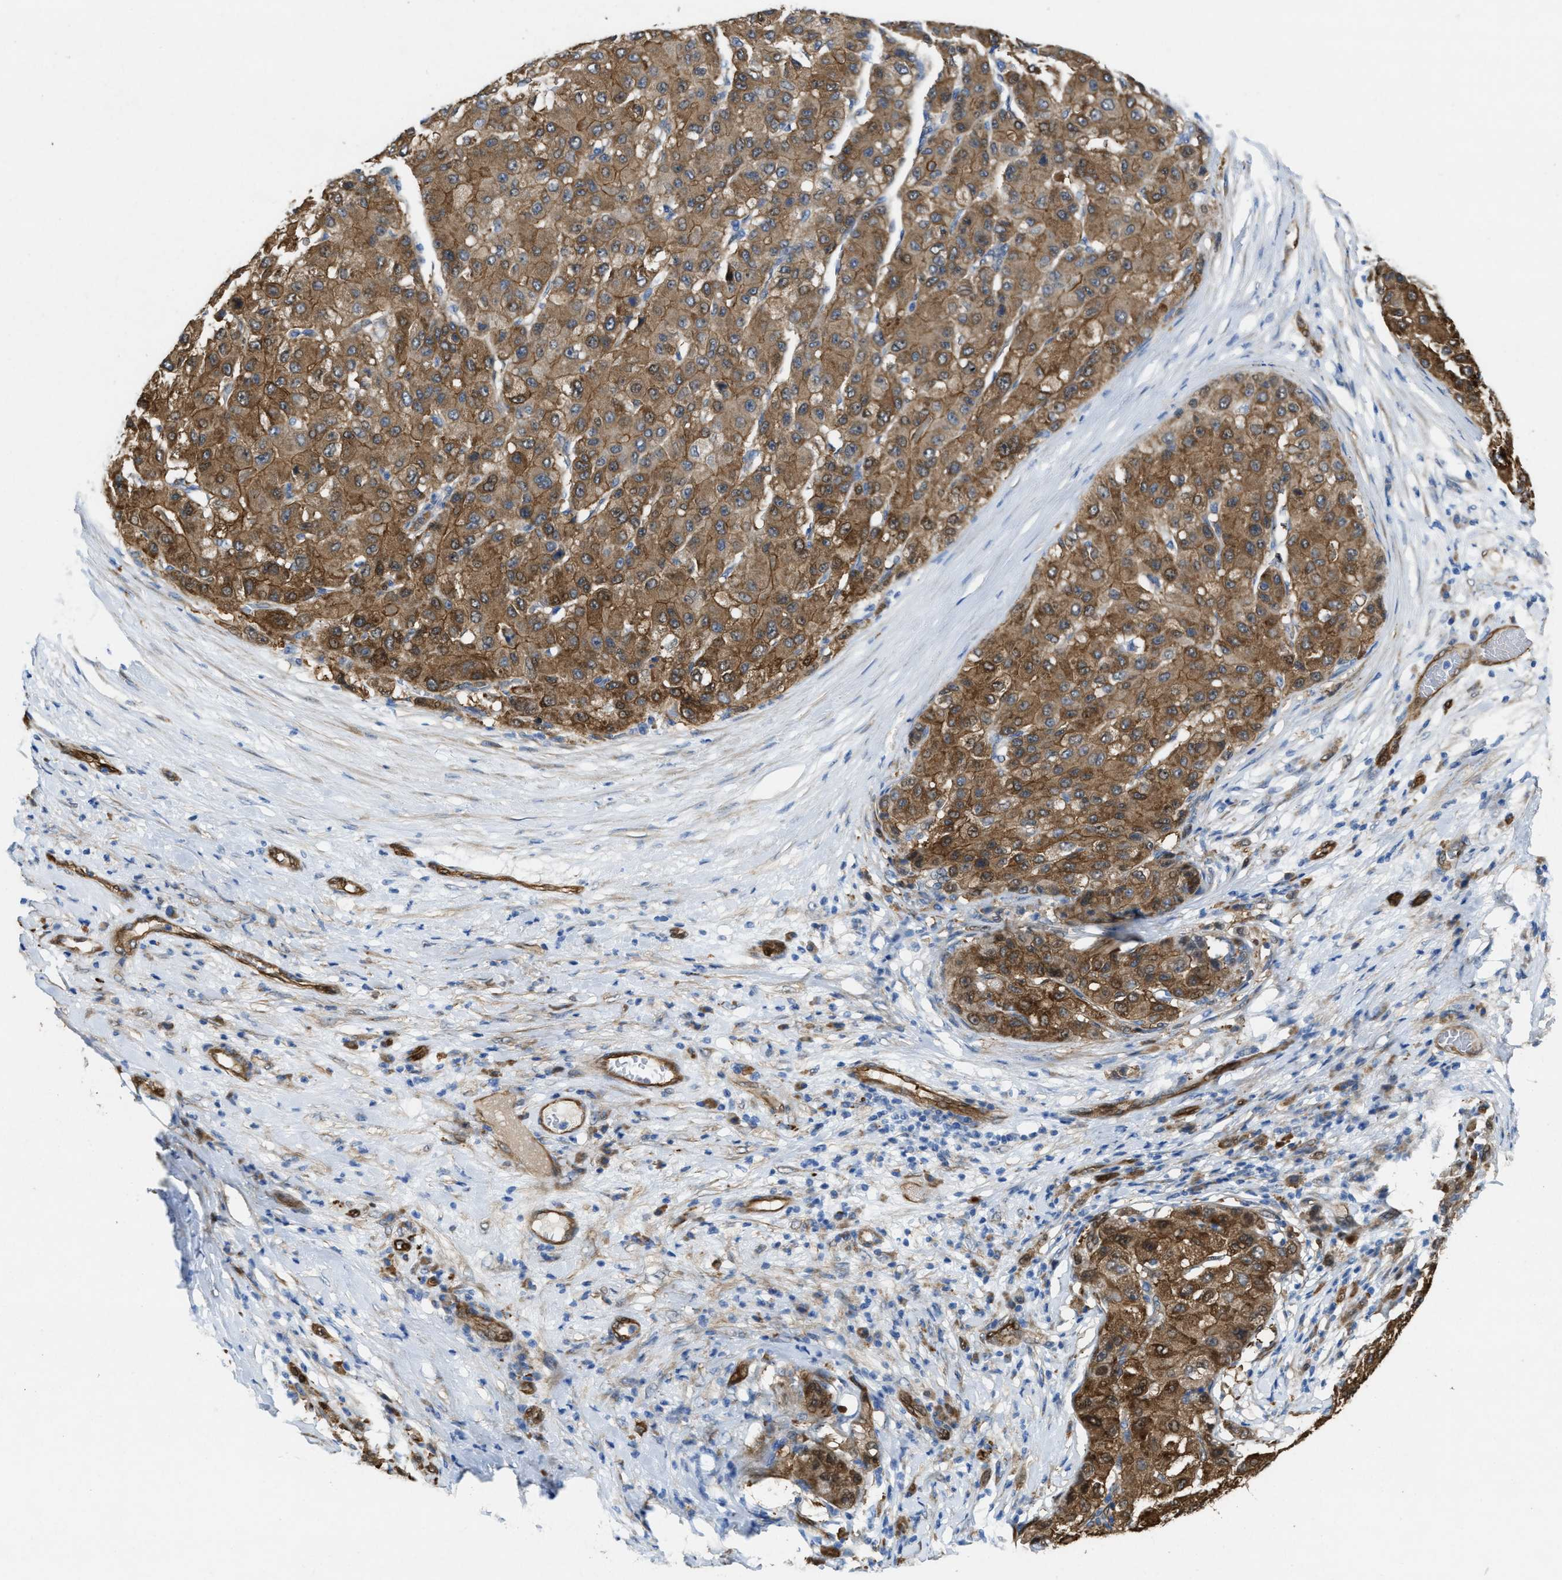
{"staining": {"intensity": "moderate", "quantity": ">75%", "location": "cytoplasmic/membranous"}, "tissue": "liver cancer", "cell_type": "Tumor cells", "image_type": "cancer", "snomed": [{"axis": "morphology", "description": "Carcinoma, Hepatocellular, NOS"}, {"axis": "topography", "description": "Liver"}], "caption": "A high-resolution image shows immunohistochemistry staining of liver cancer, which displays moderate cytoplasmic/membranous staining in about >75% of tumor cells.", "gene": "ASS1", "patient": {"sex": "male", "age": 80}}